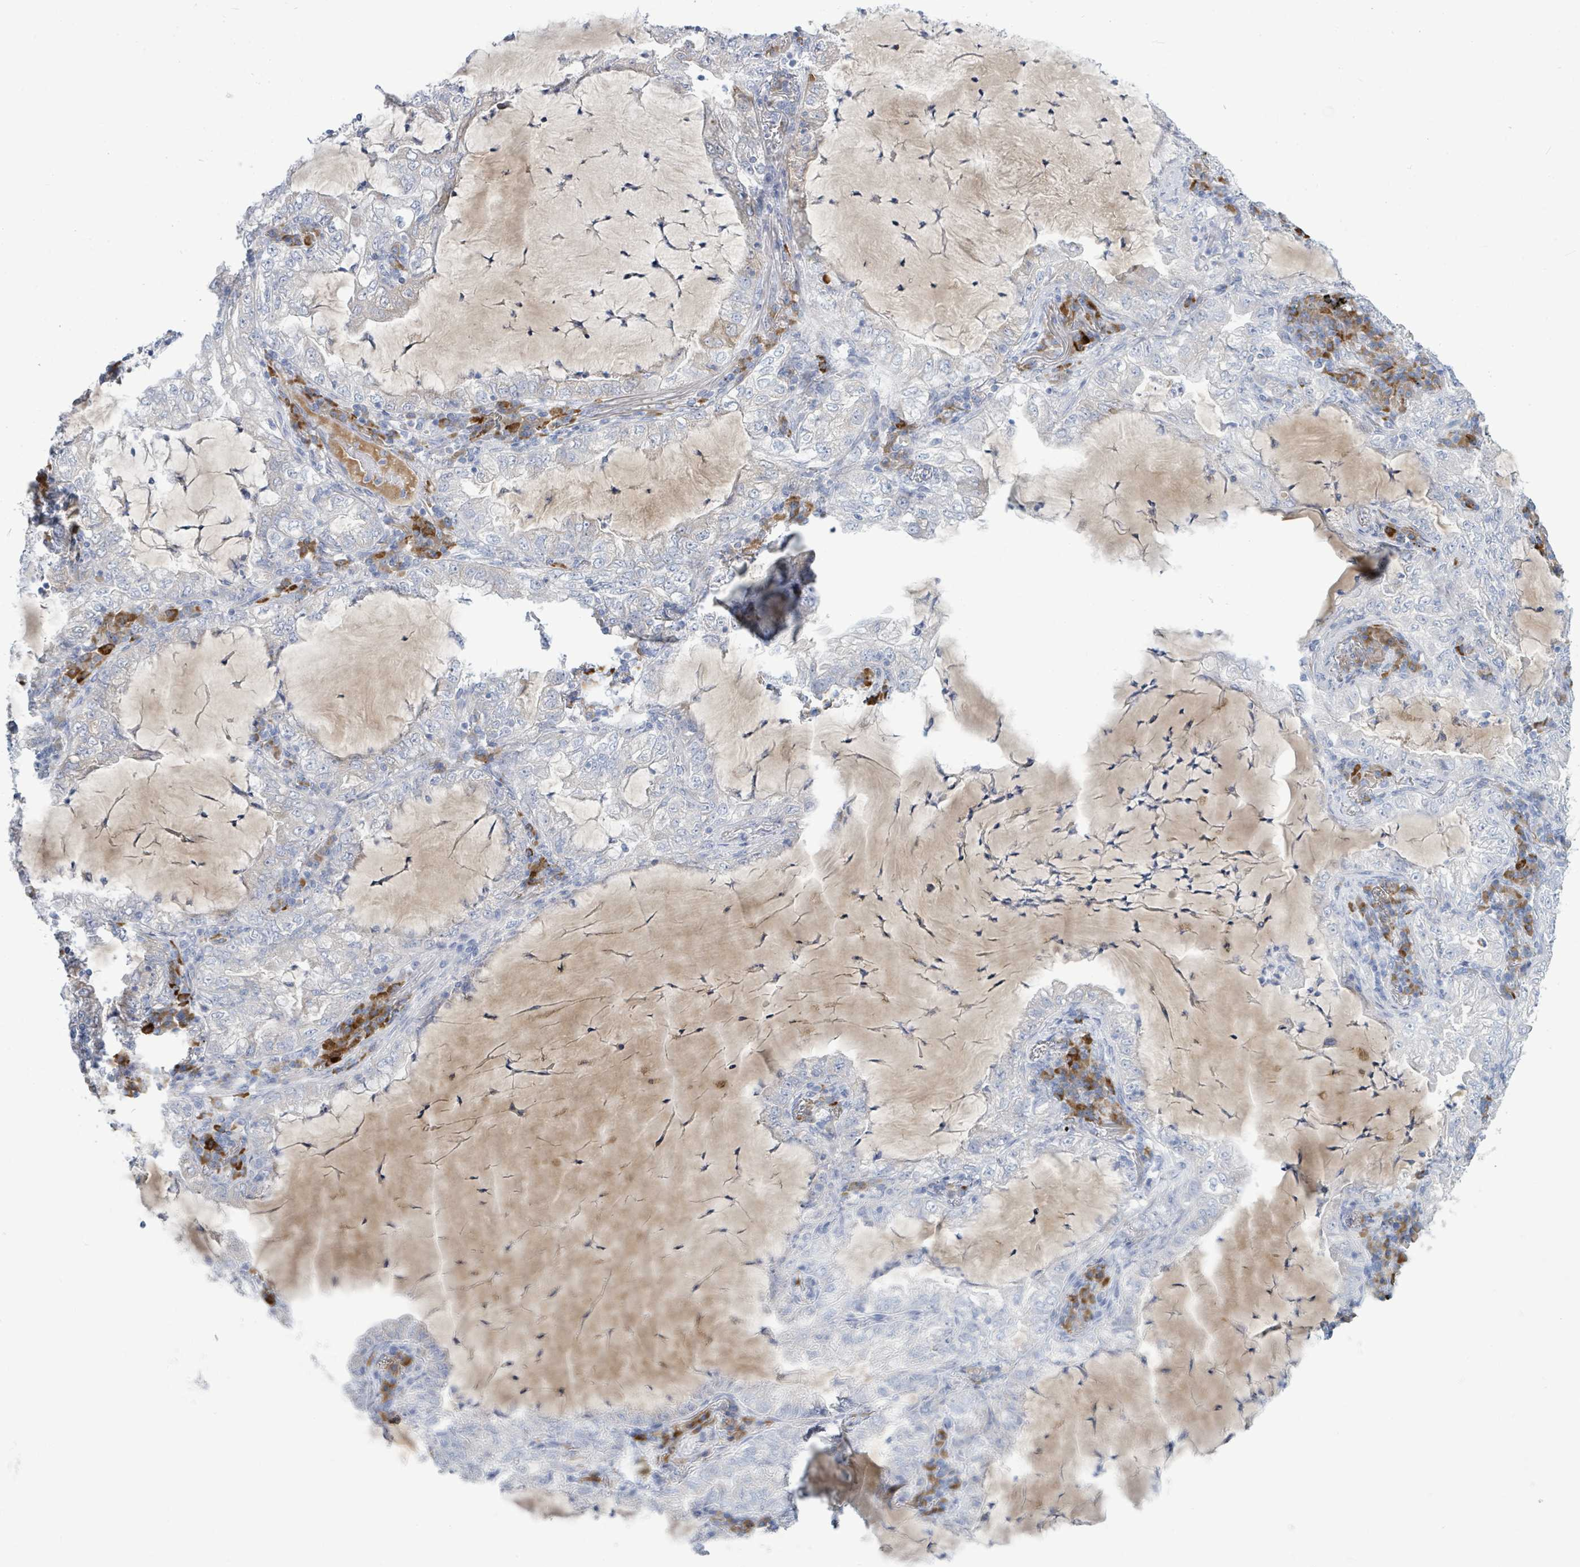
{"staining": {"intensity": "negative", "quantity": "none", "location": "none"}, "tissue": "lung cancer", "cell_type": "Tumor cells", "image_type": "cancer", "snomed": [{"axis": "morphology", "description": "Adenocarcinoma, NOS"}, {"axis": "topography", "description": "Lung"}], "caption": "High power microscopy photomicrograph of an IHC image of lung adenocarcinoma, revealing no significant positivity in tumor cells.", "gene": "SIRPB1", "patient": {"sex": "female", "age": 73}}